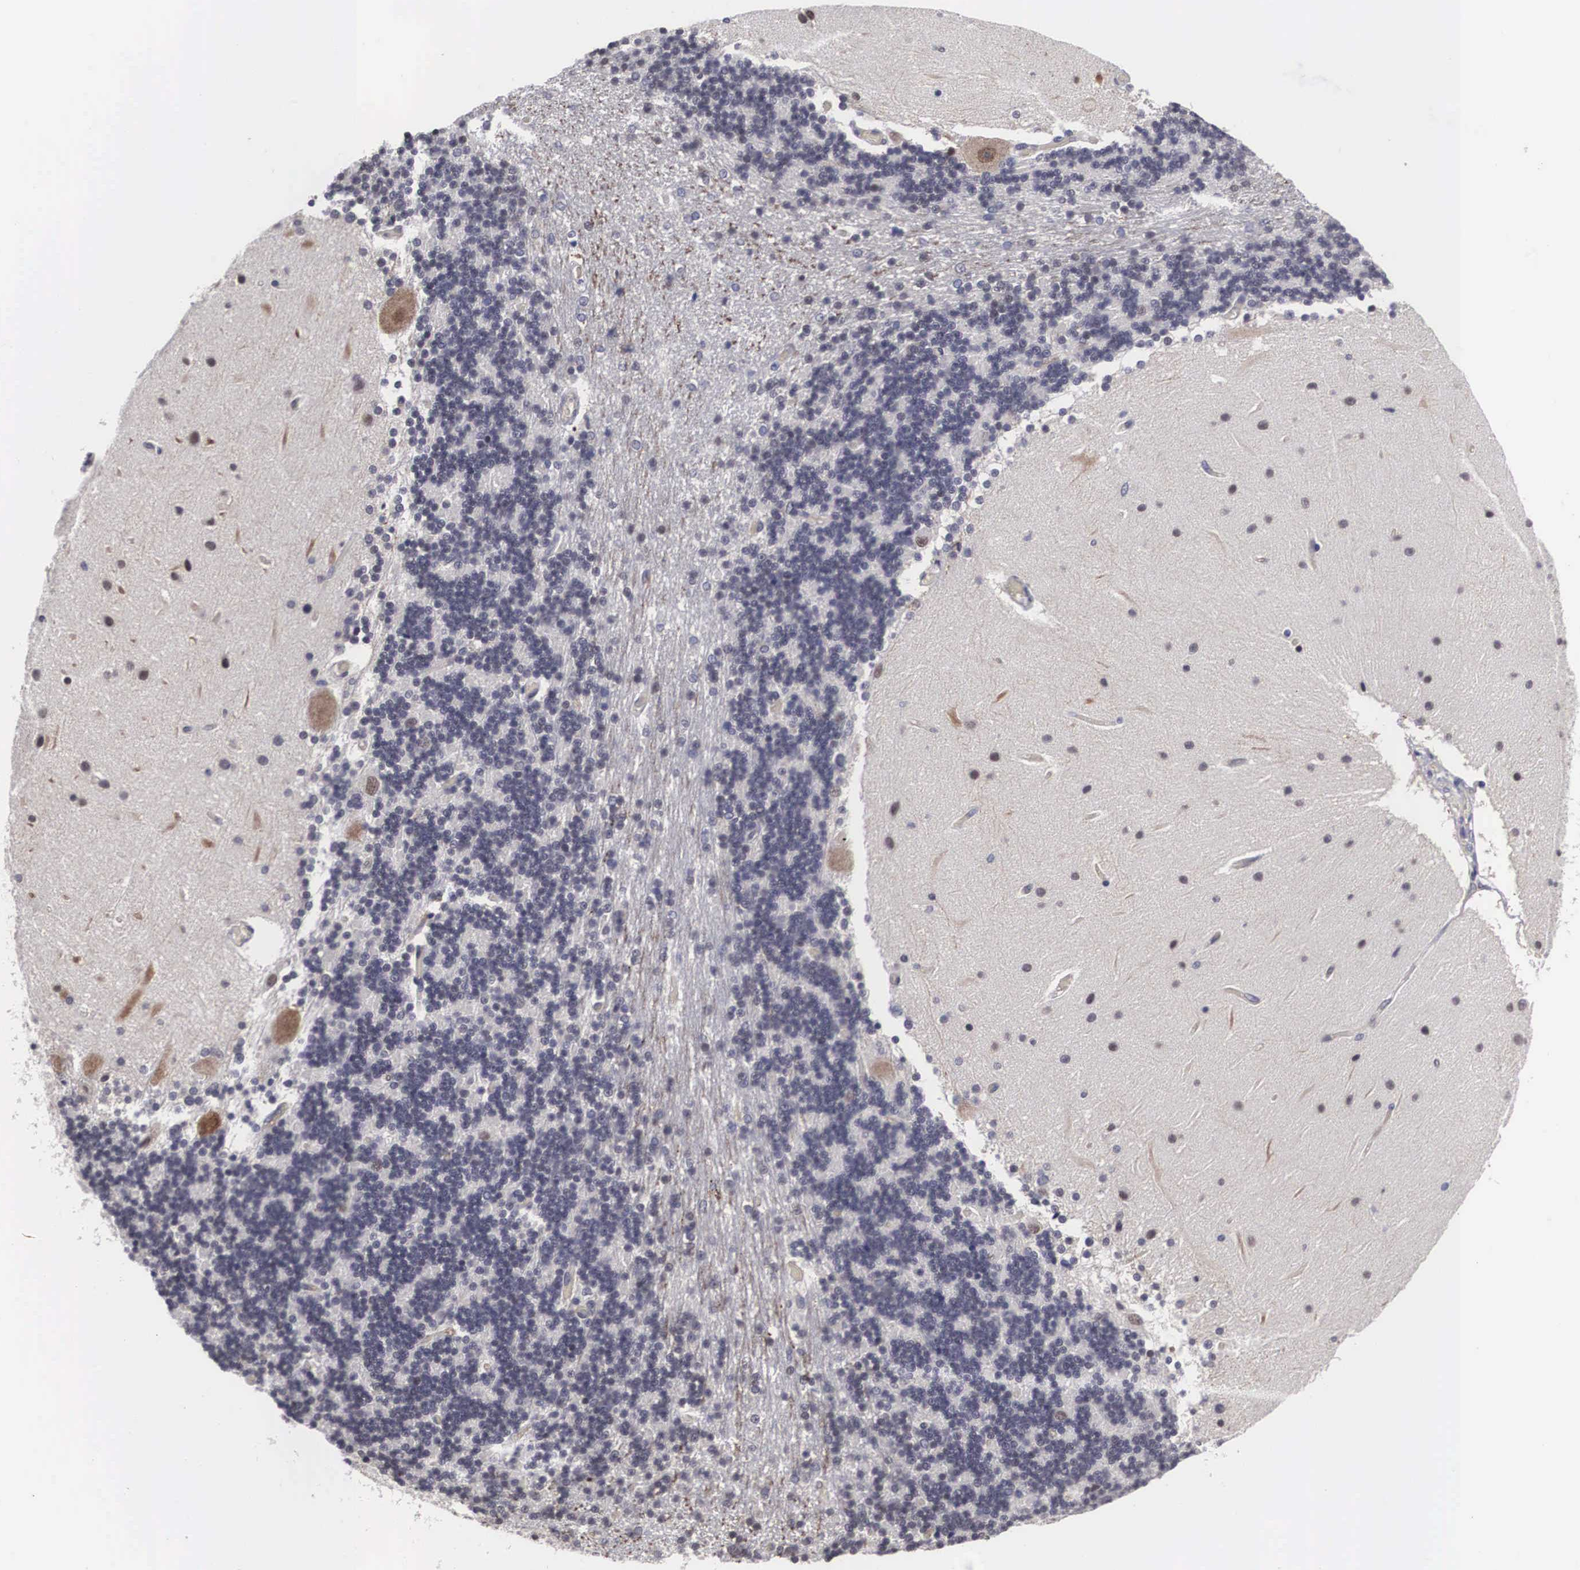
{"staining": {"intensity": "negative", "quantity": "none", "location": "none"}, "tissue": "cerebellum", "cell_type": "Cells in granular layer", "image_type": "normal", "snomed": [{"axis": "morphology", "description": "Normal tissue, NOS"}, {"axis": "topography", "description": "Cerebellum"}], "caption": "IHC of benign cerebellum demonstrates no positivity in cells in granular layer.", "gene": "OTX2", "patient": {"sex": "female", "age": 54}}